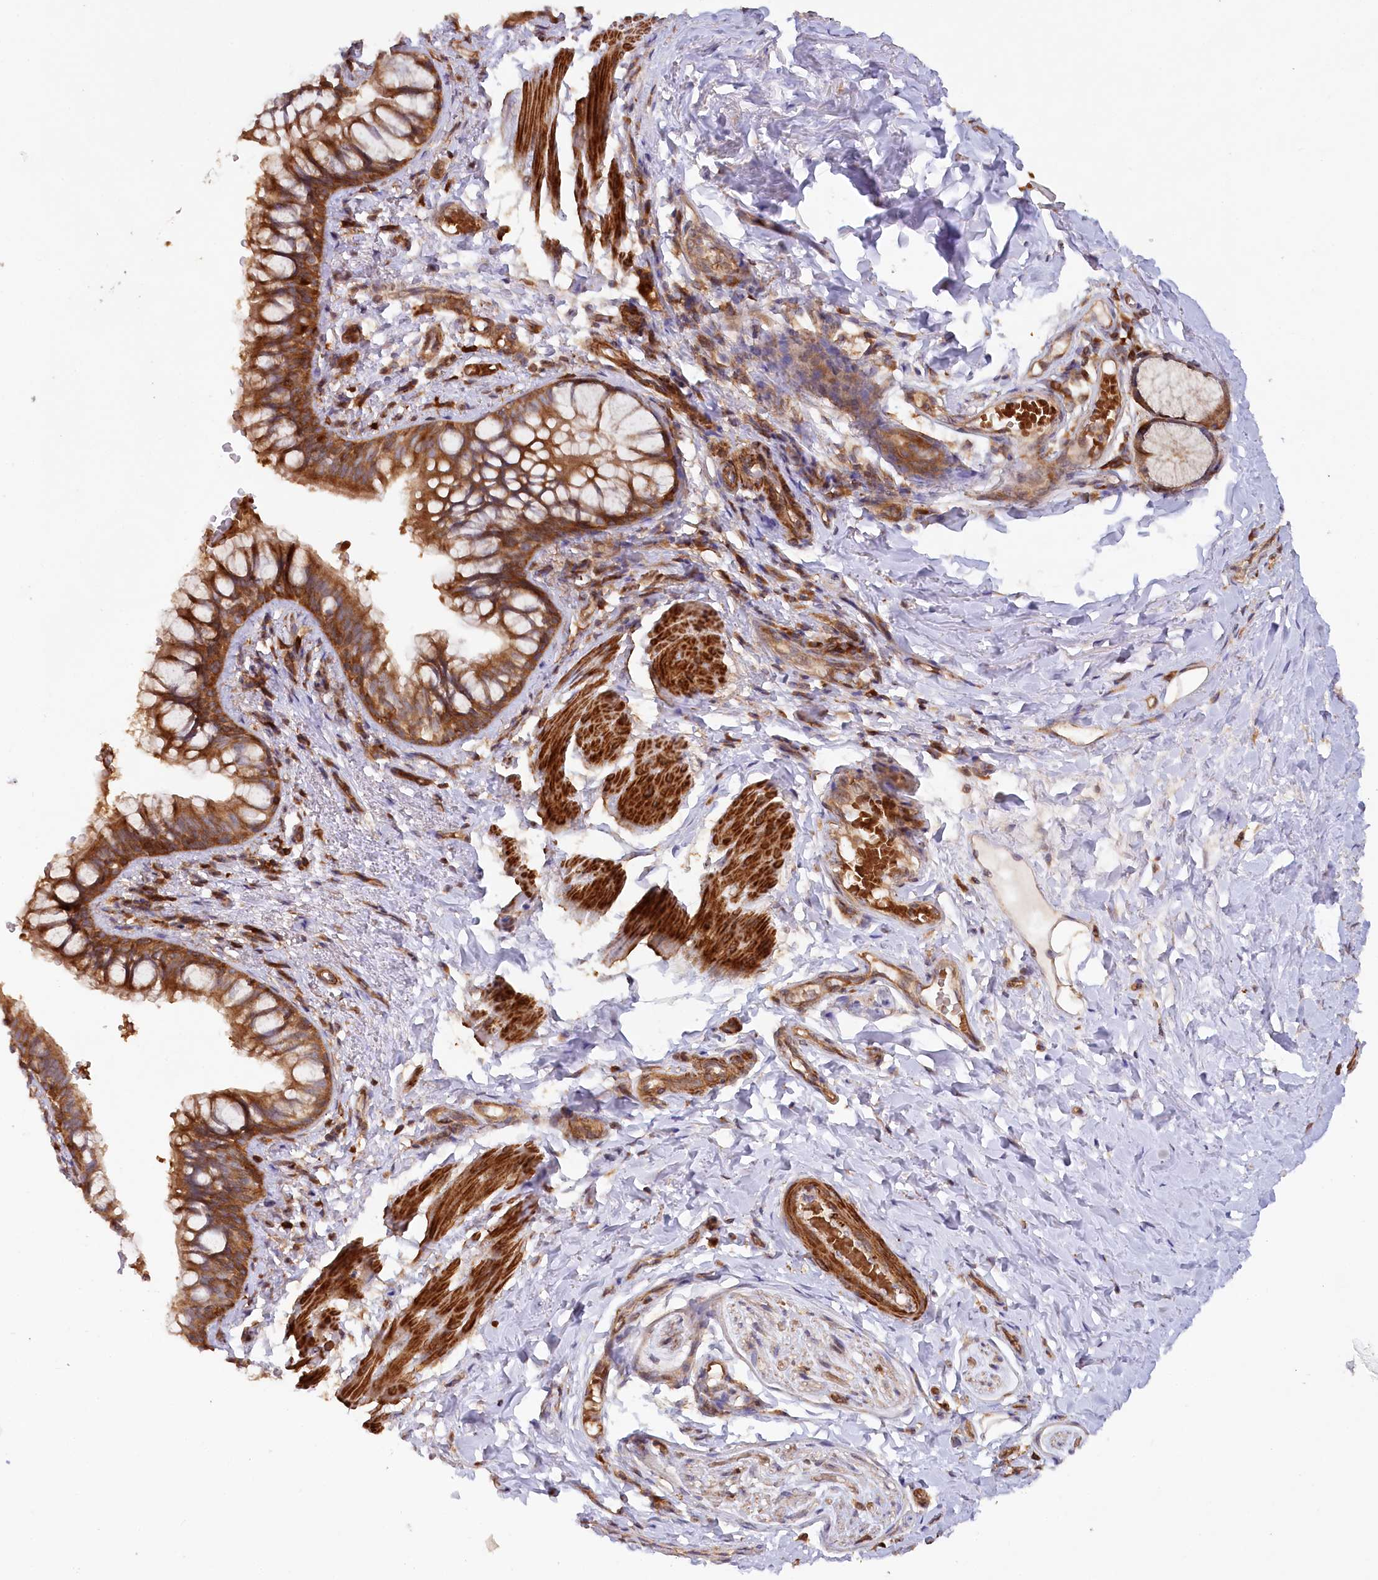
{"staining": {"intensity": "strong", "quantity": ">75%", "location": "cytoplasmic/membranous"}, "tissue": "bronchus", "cell_type": "Respiratory epithelial cells", "image_type": "normal", "snomed": [{"axis": "morphology", "description": "Normal tissue, NOS"}, {"axis": "topography", "description": "Cartilage tissue"}, {"axis": "topography", "description": "Bronchus"}], "caption": "This is an image of immunohistochemistry staining of benign bronchus, which shows strong expression in the cytoplasmic/membranous of respiratory epithelial cells.", "gene": "PAIP2", "patient": {"sex": "female", "age": 36}}